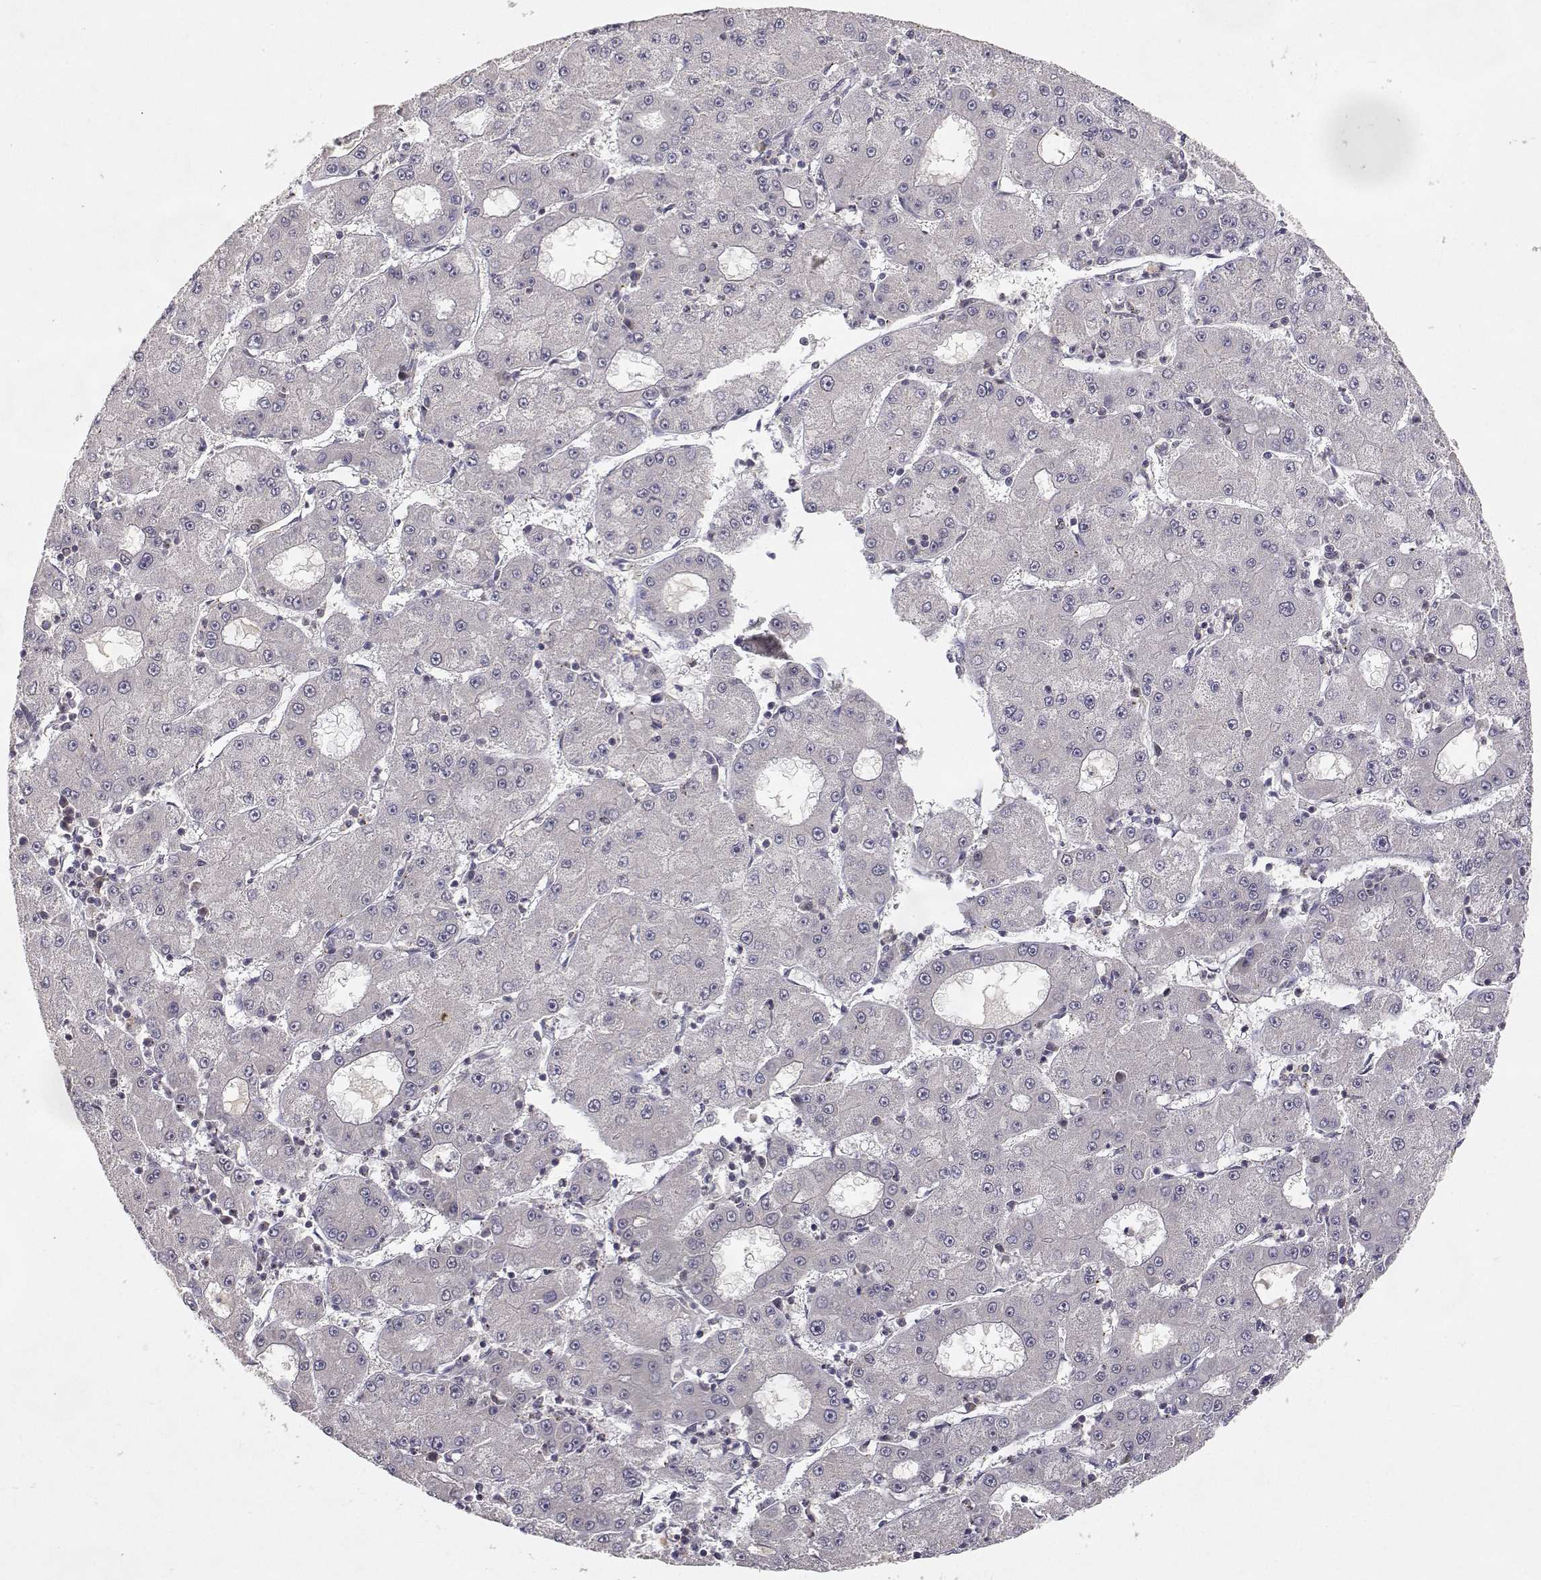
{"staining": {"intensity": "negative", "quantity": "none", "location": "none"}, "tissue": "liver cancer", "cell_type": "Tumor cells", "image_type": "cancer", "snomed": [{"axis": "morphology", "description": "Carcinoma, Hepatocellular, NOS"}, {"axis": "topography", "description": "Liver"}], "caption": "A micrograph of liver cancer stained for a protein exhibits no brown staining in tumor cells.", "gene": "RAD51", "patient": {"sex": "male", "age": 73}}